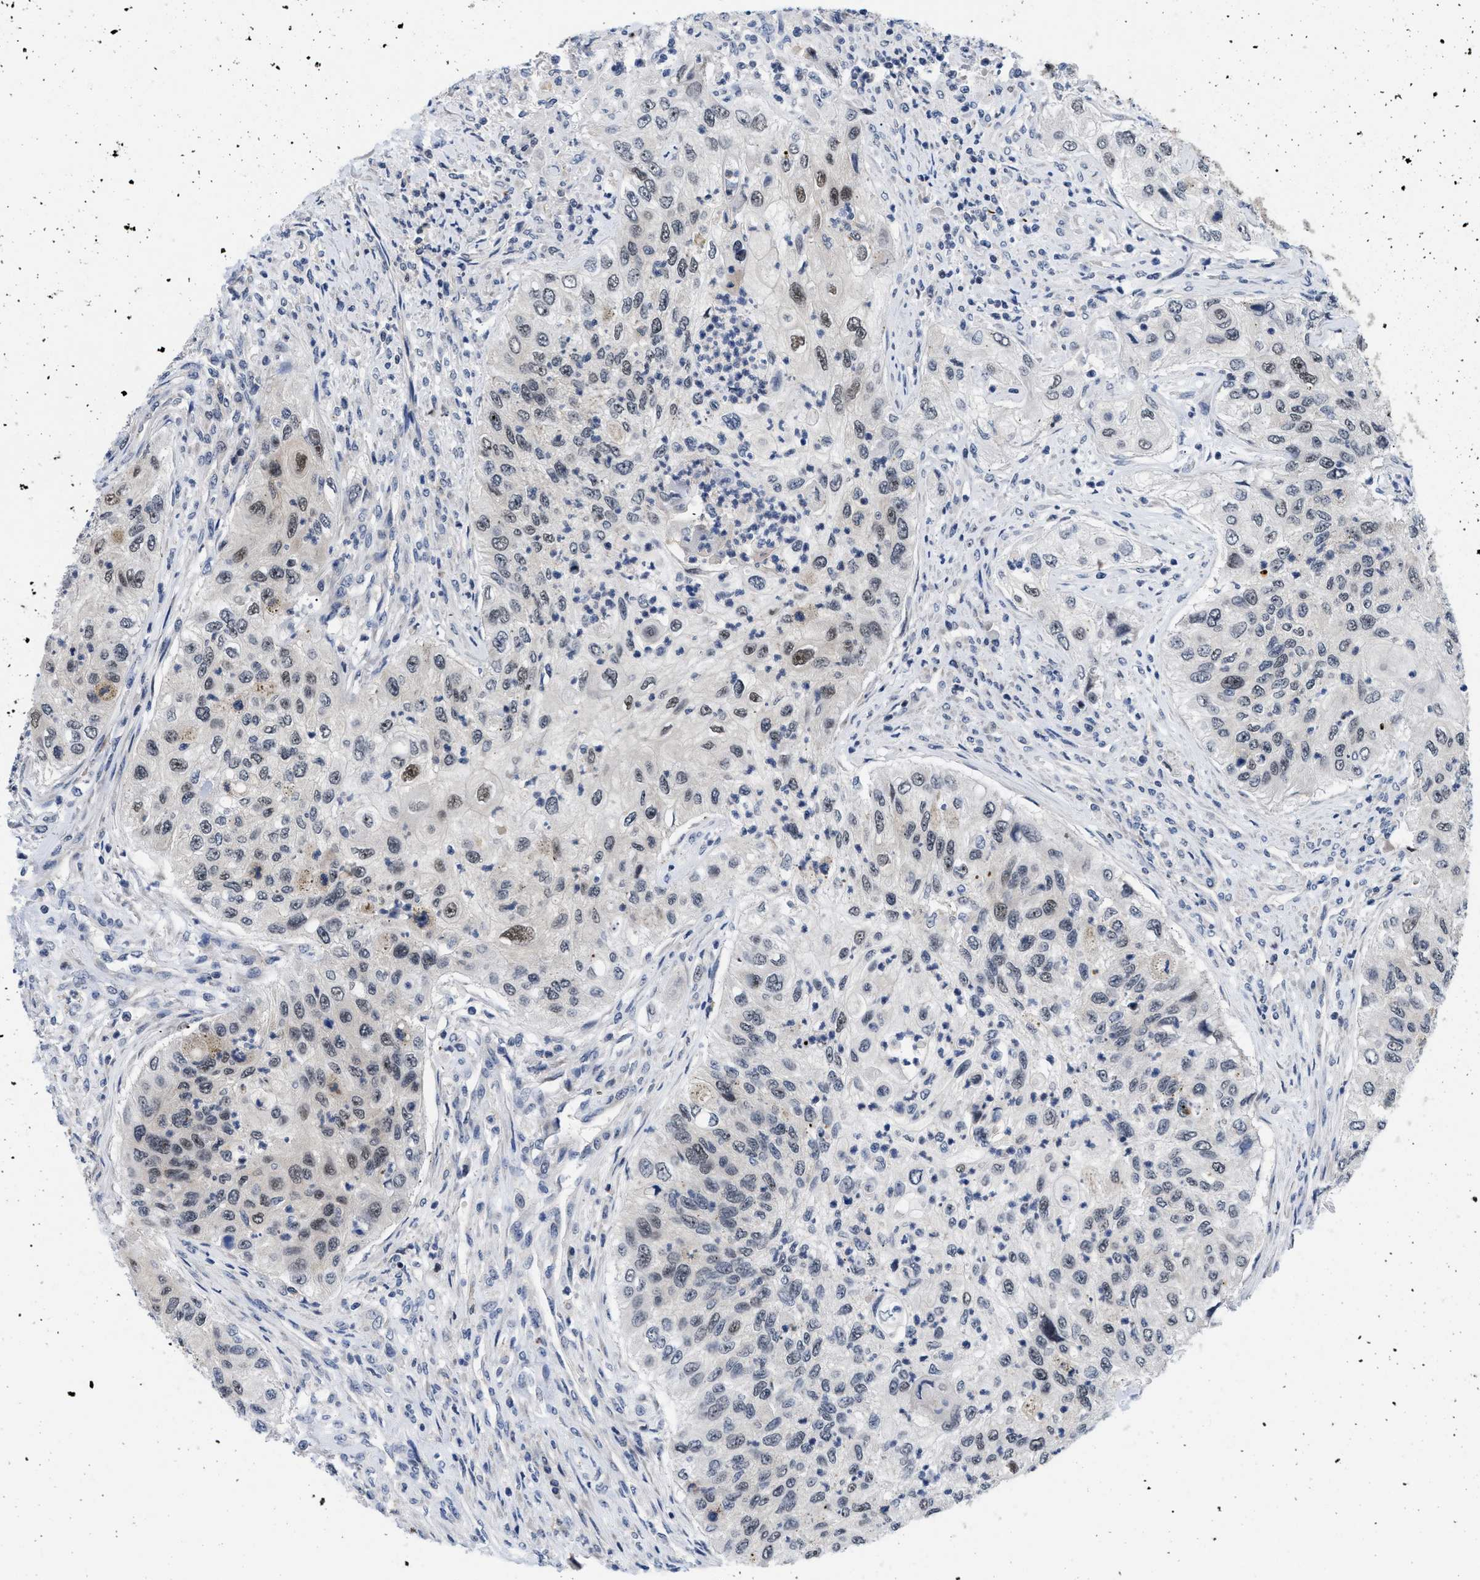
{"staining": {"intensity": "moderate", "quantity": "<25%", "location": "nuclear"}, "tissue": "urothelial cancer", "cell_type": "Tumor cells", "image_type": "cancer", "snomed": [{"axis": "morphology", "description": "Urothelial carcinoma, High grade"}, {"axis": "topography", "description": "Urinary bladder"}], "caption": "Moderate nuclear positivity is present in approximately <25% of tumor cells in urothelial cancer. (brown staining indicates protein expression, while blue staining denotes nuclei).", "gene": "PITHD1", "patient": {"sex": "female", "age": 60}}